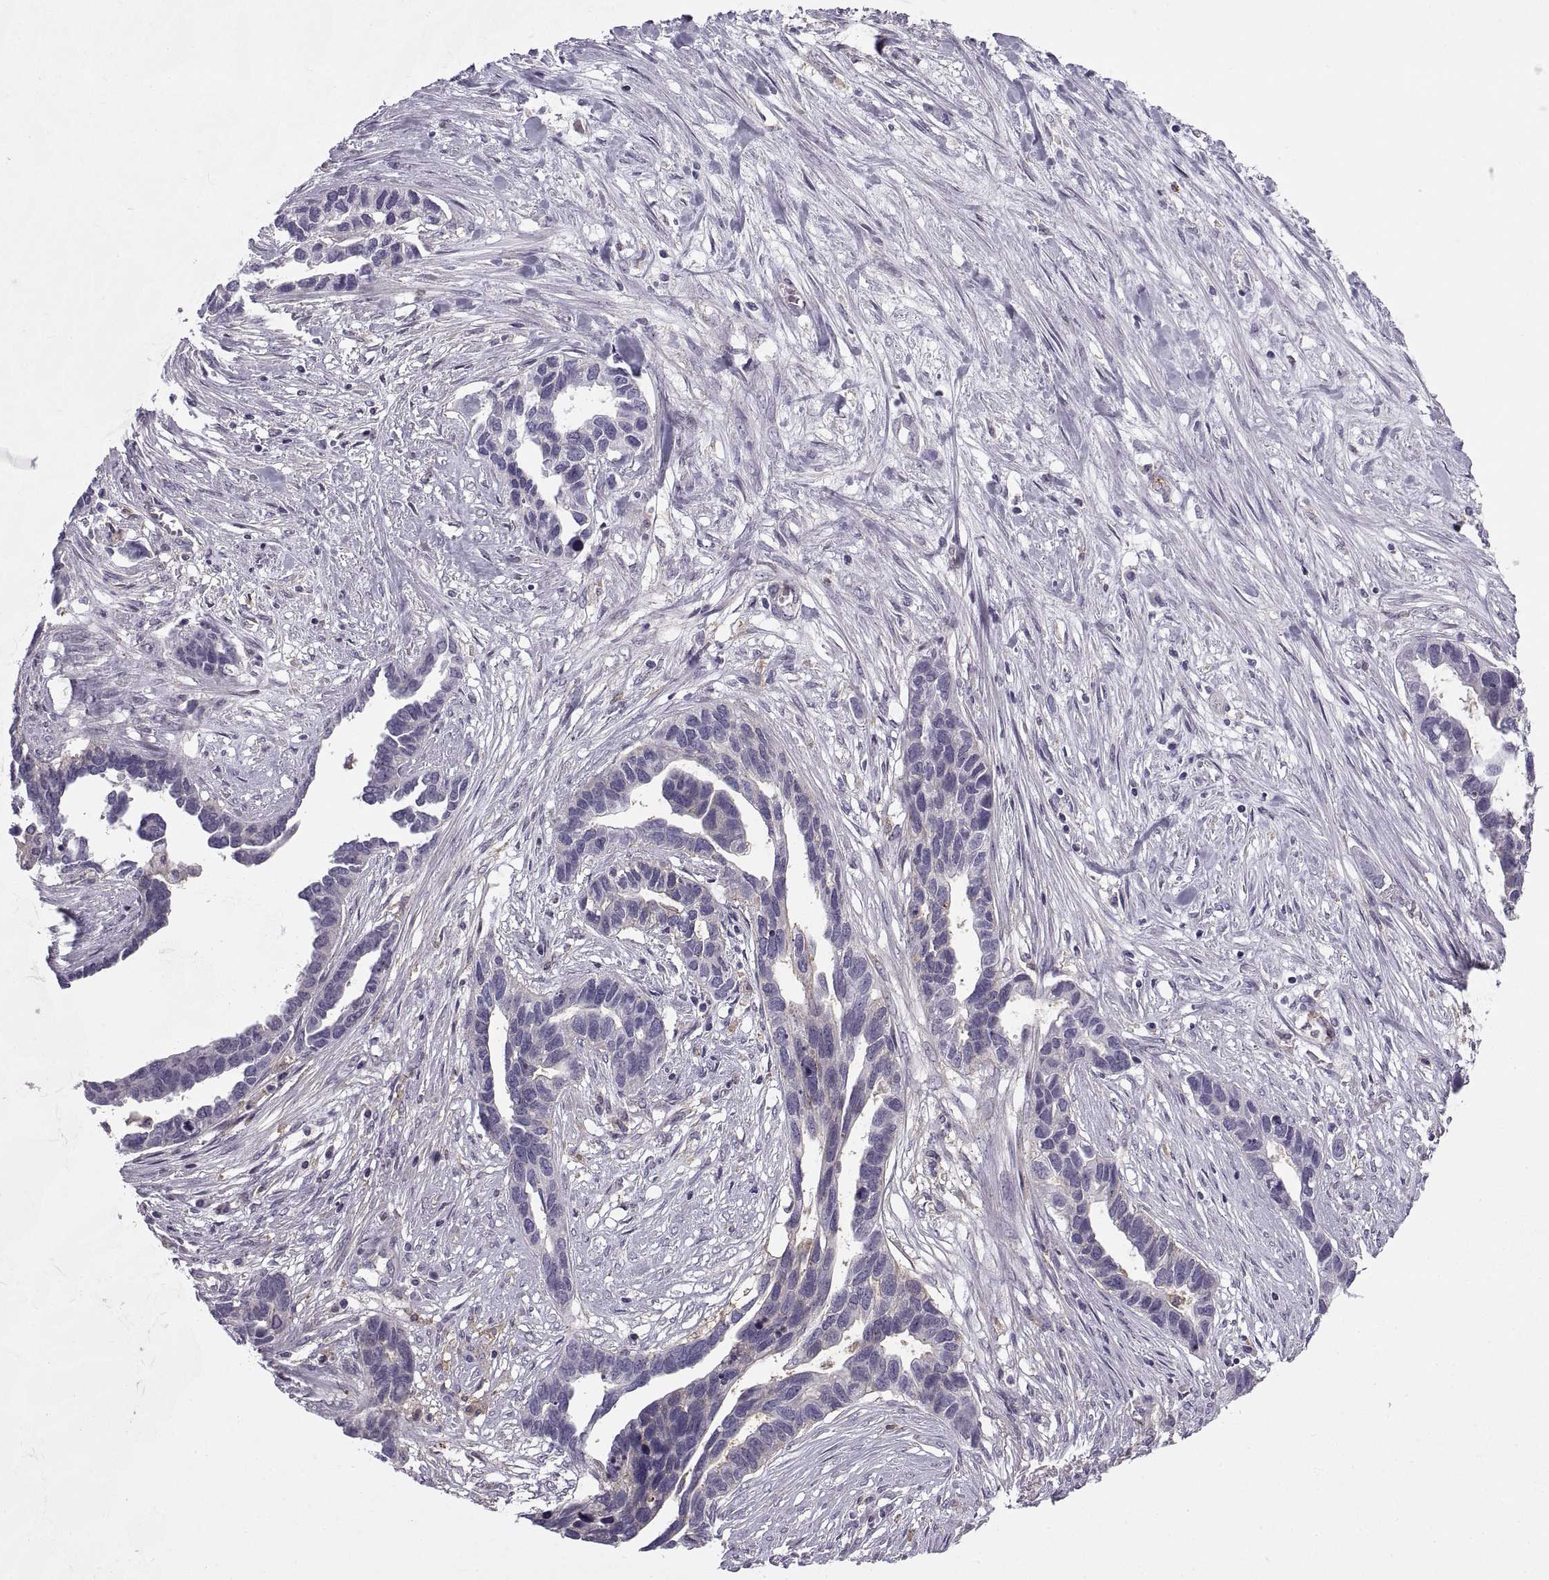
{"staining": {"intensity": "negative", "quantity": "none", "location": "none"}, "tissue": "ovarian cancer", "cell_type": "Tumor cells", "image_type": "cancer", "snomed": [{"axis": "morphology", "description": "Cystadenocarcinoma, serous, NOS"}, {"axis": "topography", "description": "Ovary"}], "caption": "The immunohistochemistry (IHC) histopathology image has no significant staining in tumor cells of ovarian cancer tissue.", "gene": "RALB", "patient": {"sex": "female", "age": 54}}